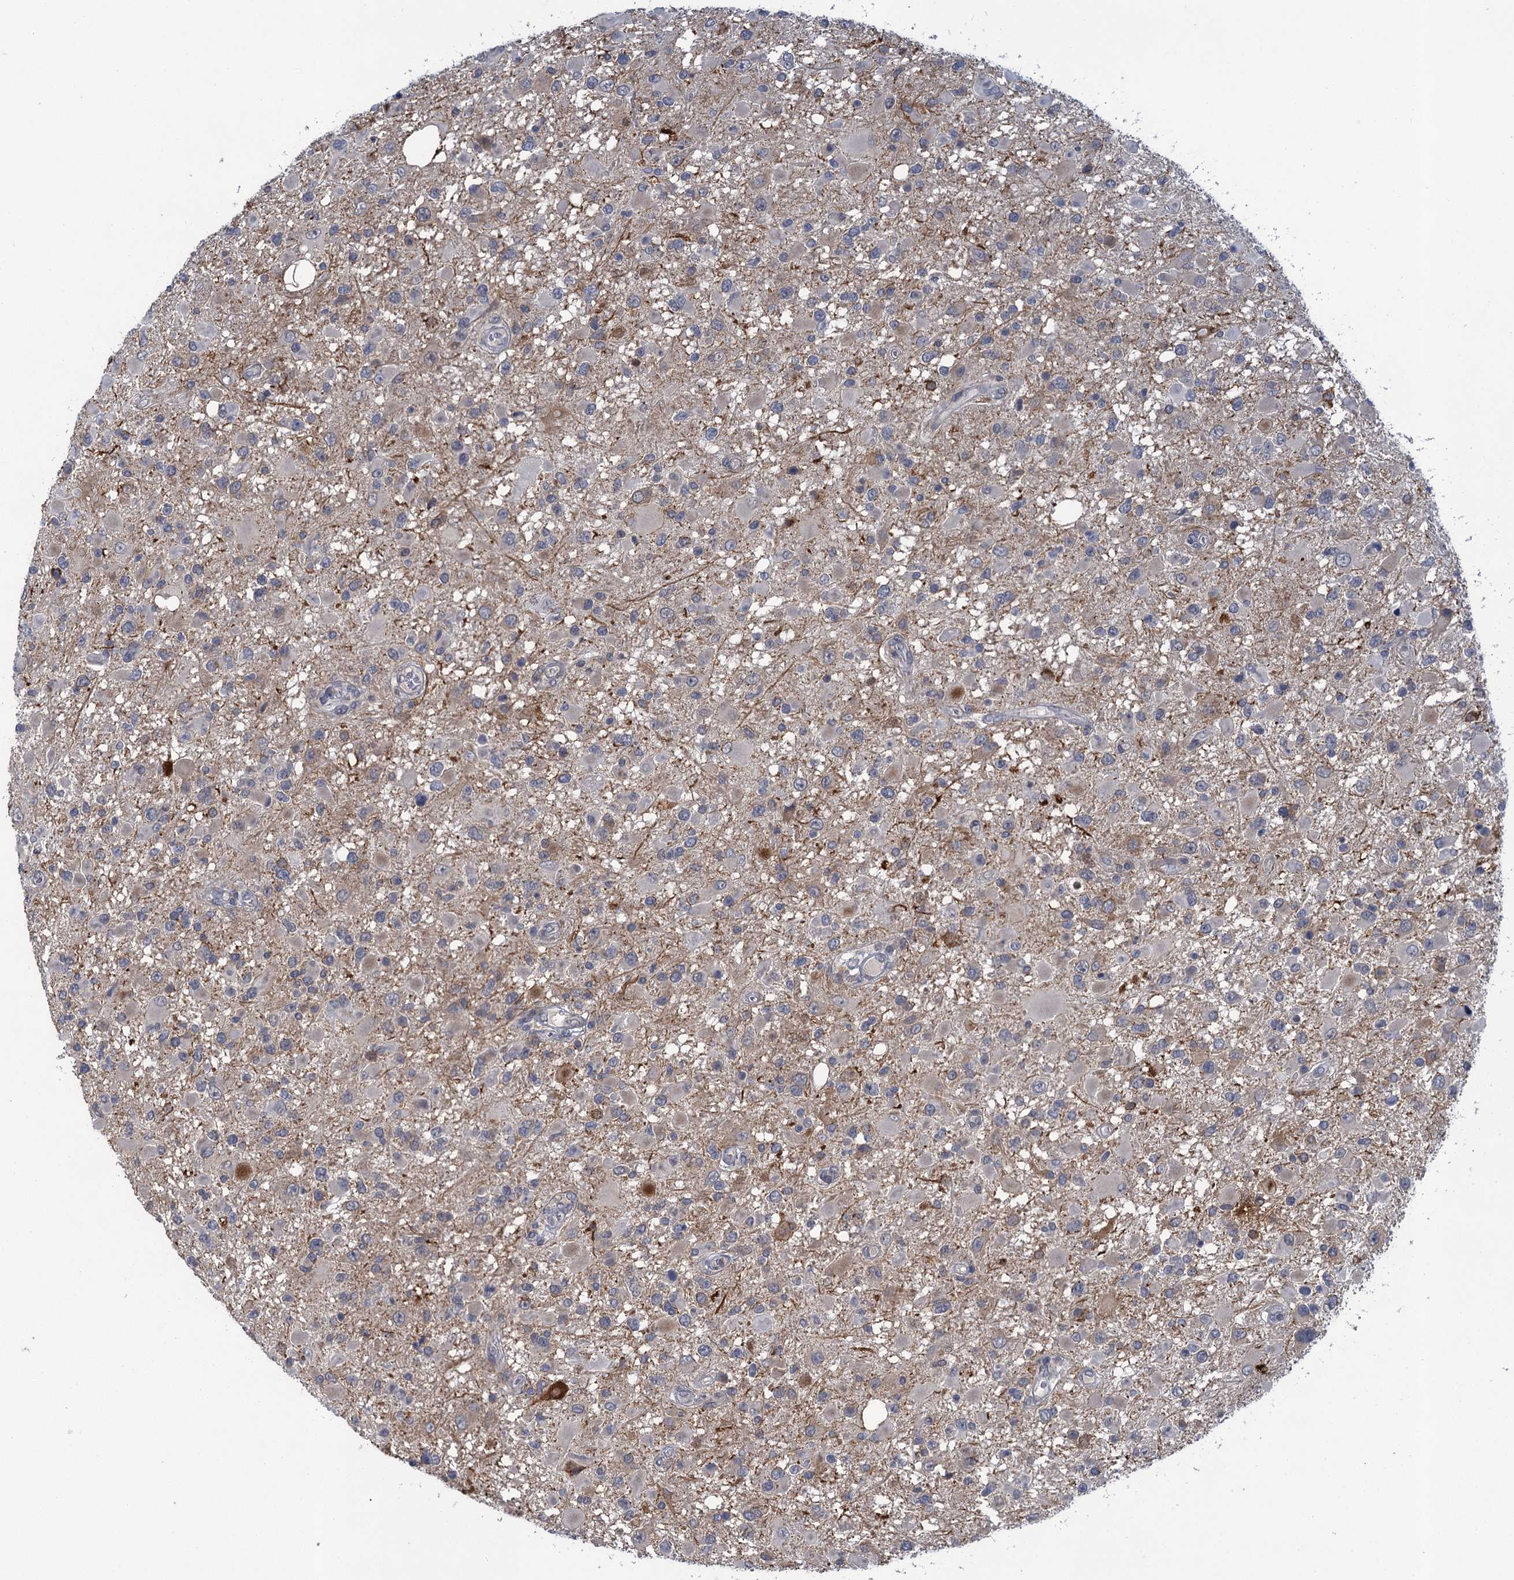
{"staining": {"intensity": "negative", "quantity": "none", "location": "none"}, "tissue": "glioma", "cell_type": "Tumor cells", "image_type": "cancer", "snomed": [{"axis": "morphology", "description": "Glioma, malignant, High grade"}, {"axis": "topography", "description": "Brain"}], "caption": "High power microscopy photomicrograph of an IHC image of high-grade glioma (malignant), revealing no significant positivity in tumor cells.", "gene": "MRFAP1", "patient": {"sex": "male", "age": 53}}